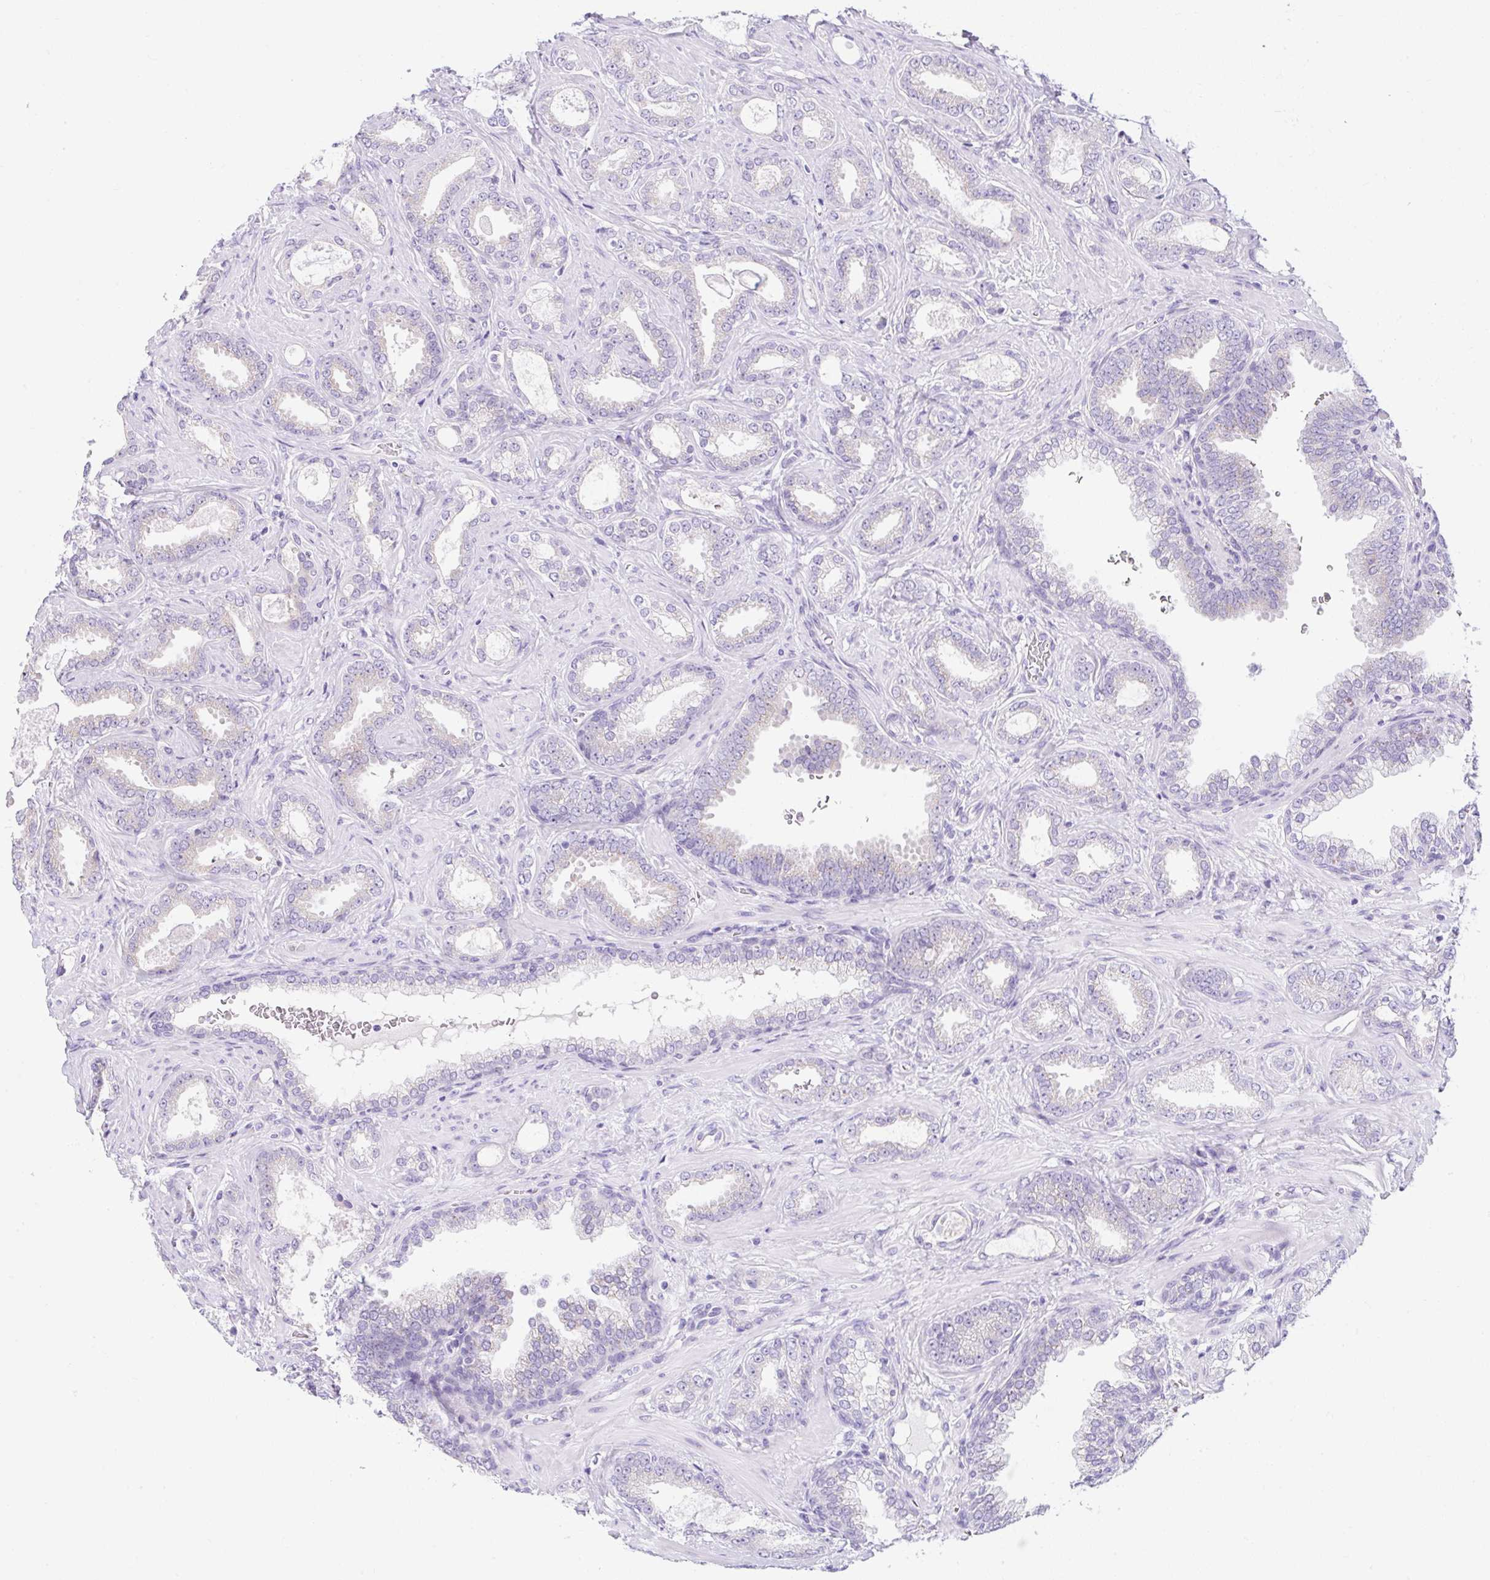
{"staining": {"intensity": "negative", "quantity": "none", "location": "none"}, "tissue": "prostate cancer", "cell_type": "Tumor cells", "image_type": "cancer", "snomed": [{"axis": "morphology", "description": "Adenocarcinoma, High grade"}, {"axis": "topography", "description": "Prostate"}], "caption": "Immunohistochemistry (IHC) image of human prostate cancer stained for a protein (brown), which shows no positivity in tumor cells.", "gene": "GOLGA8A", "patient": {"sex": "male", "age": 58}}